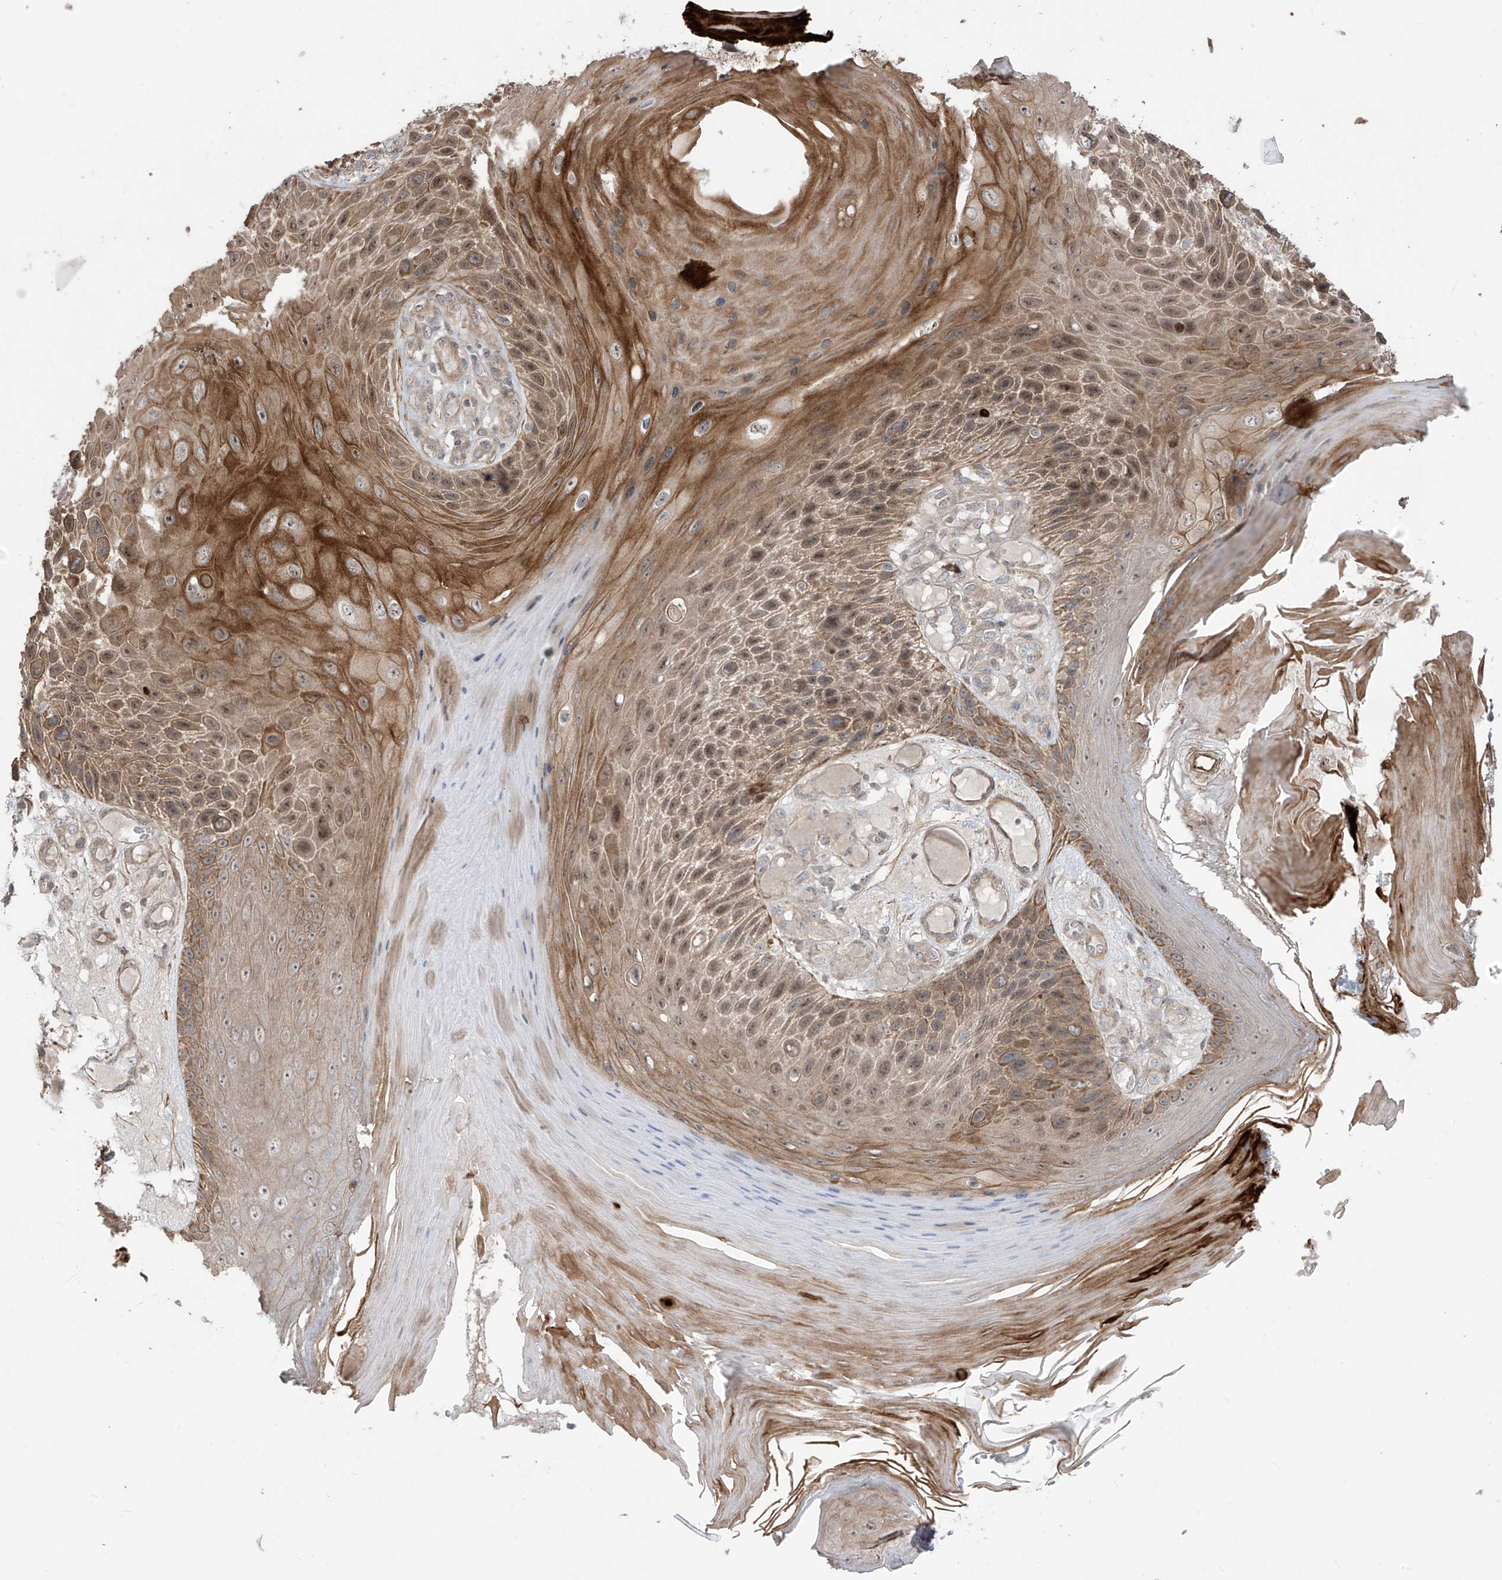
{"staining": {"intensity": "moderate", "quantity": ">75%", "location": "cytoplasmic/membranous,nuclear"}, "tissue": "skin cancer", "cell_type": "Tumor cells", "image_type": "cancer", "snomed": [{"axis": "morphology", "description": "Squamous cell carcinoma, NOS"}, {"axis": "topography", "description": "Skin"}], "caption": "Tumor cells demonstrate medium levels of moderate cytoplasmic/membranous and nuclear staining in about >75% of cells in human squamous cell carcinoma (skin). The staining is performed using DAB brown chromogen to label protein expression. The nuclei are counter-stained blue using hematoxylin.", "gene": "LRRC74A", "patient": {"sex": "female", "age": 88}}